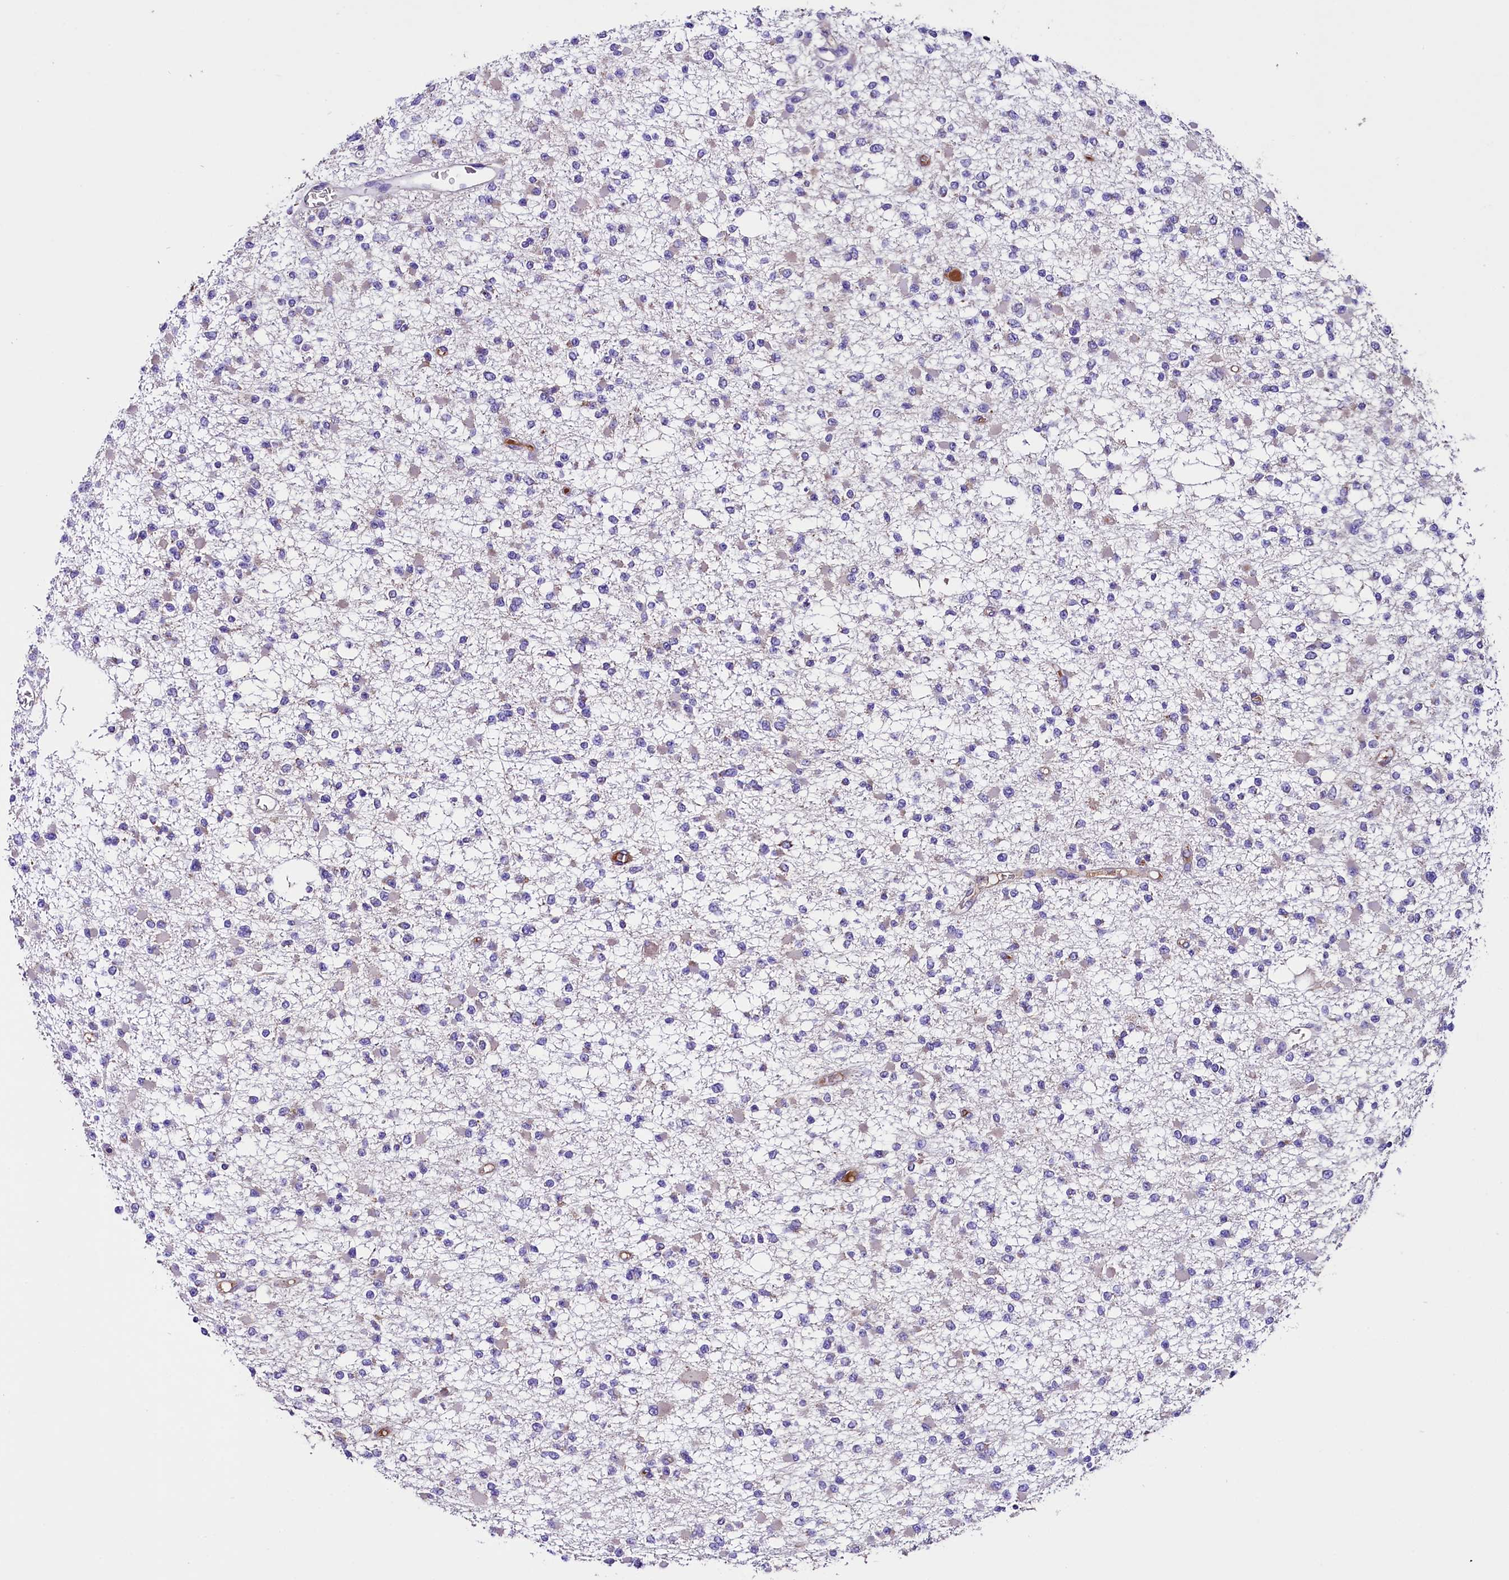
{"staining": {"intensity": "negative", "quantity": "none", "location": "none"}, "tissue": "glioma", "cell_type": "Tumor cells", "image_type": "cancer", "snomed": [{"axis": "morphology", "description": "Glioma, malignant, Low grade"}, {"axis": "topography", "description": "Brain"}], "caption": "DAB immunohistochemical staining of malignant glioma (low-grade) demonstrates no significant positivity in tumor cells.", "gene": "SIX5", "patient": {"sex": "female", "age": 22}}